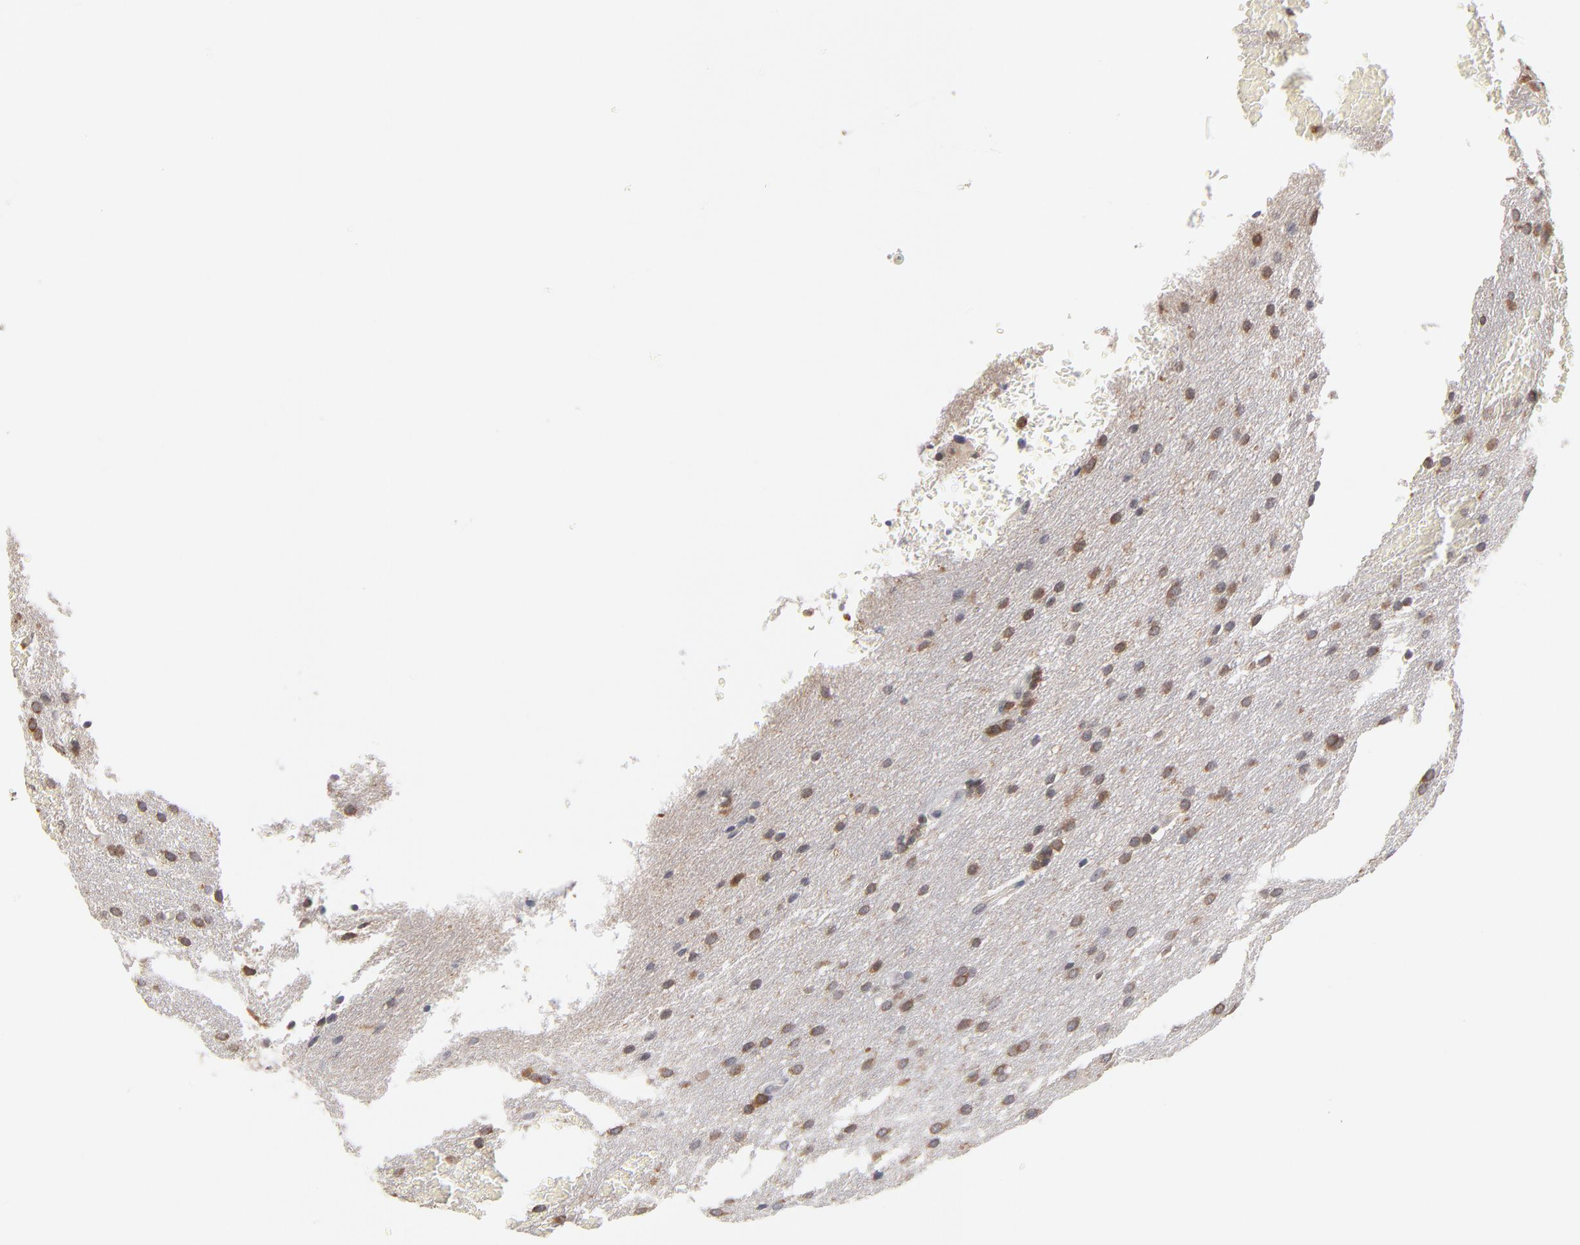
{"staining": {"intensity": "moderate", "quantity": "25%-75%", "location": "cytoplasmic/membranous"}, "tissue": "glioma", "cell_type": "Tumor cells", "image_type": "cancer", "snomed": [{"axis": "morphology", "description": "Glioma, malignant, Low grade"}, {"axis": "topography", "description": "Brain"}], "caption": "The image displays immunohistochemical staining of glioma. There is moderate cytoplasmic/membranous staining is identified in about 25%-75% of tumor cells.", "gene": "WIPF1", "patient": {"sex": "female", "age": 32}}